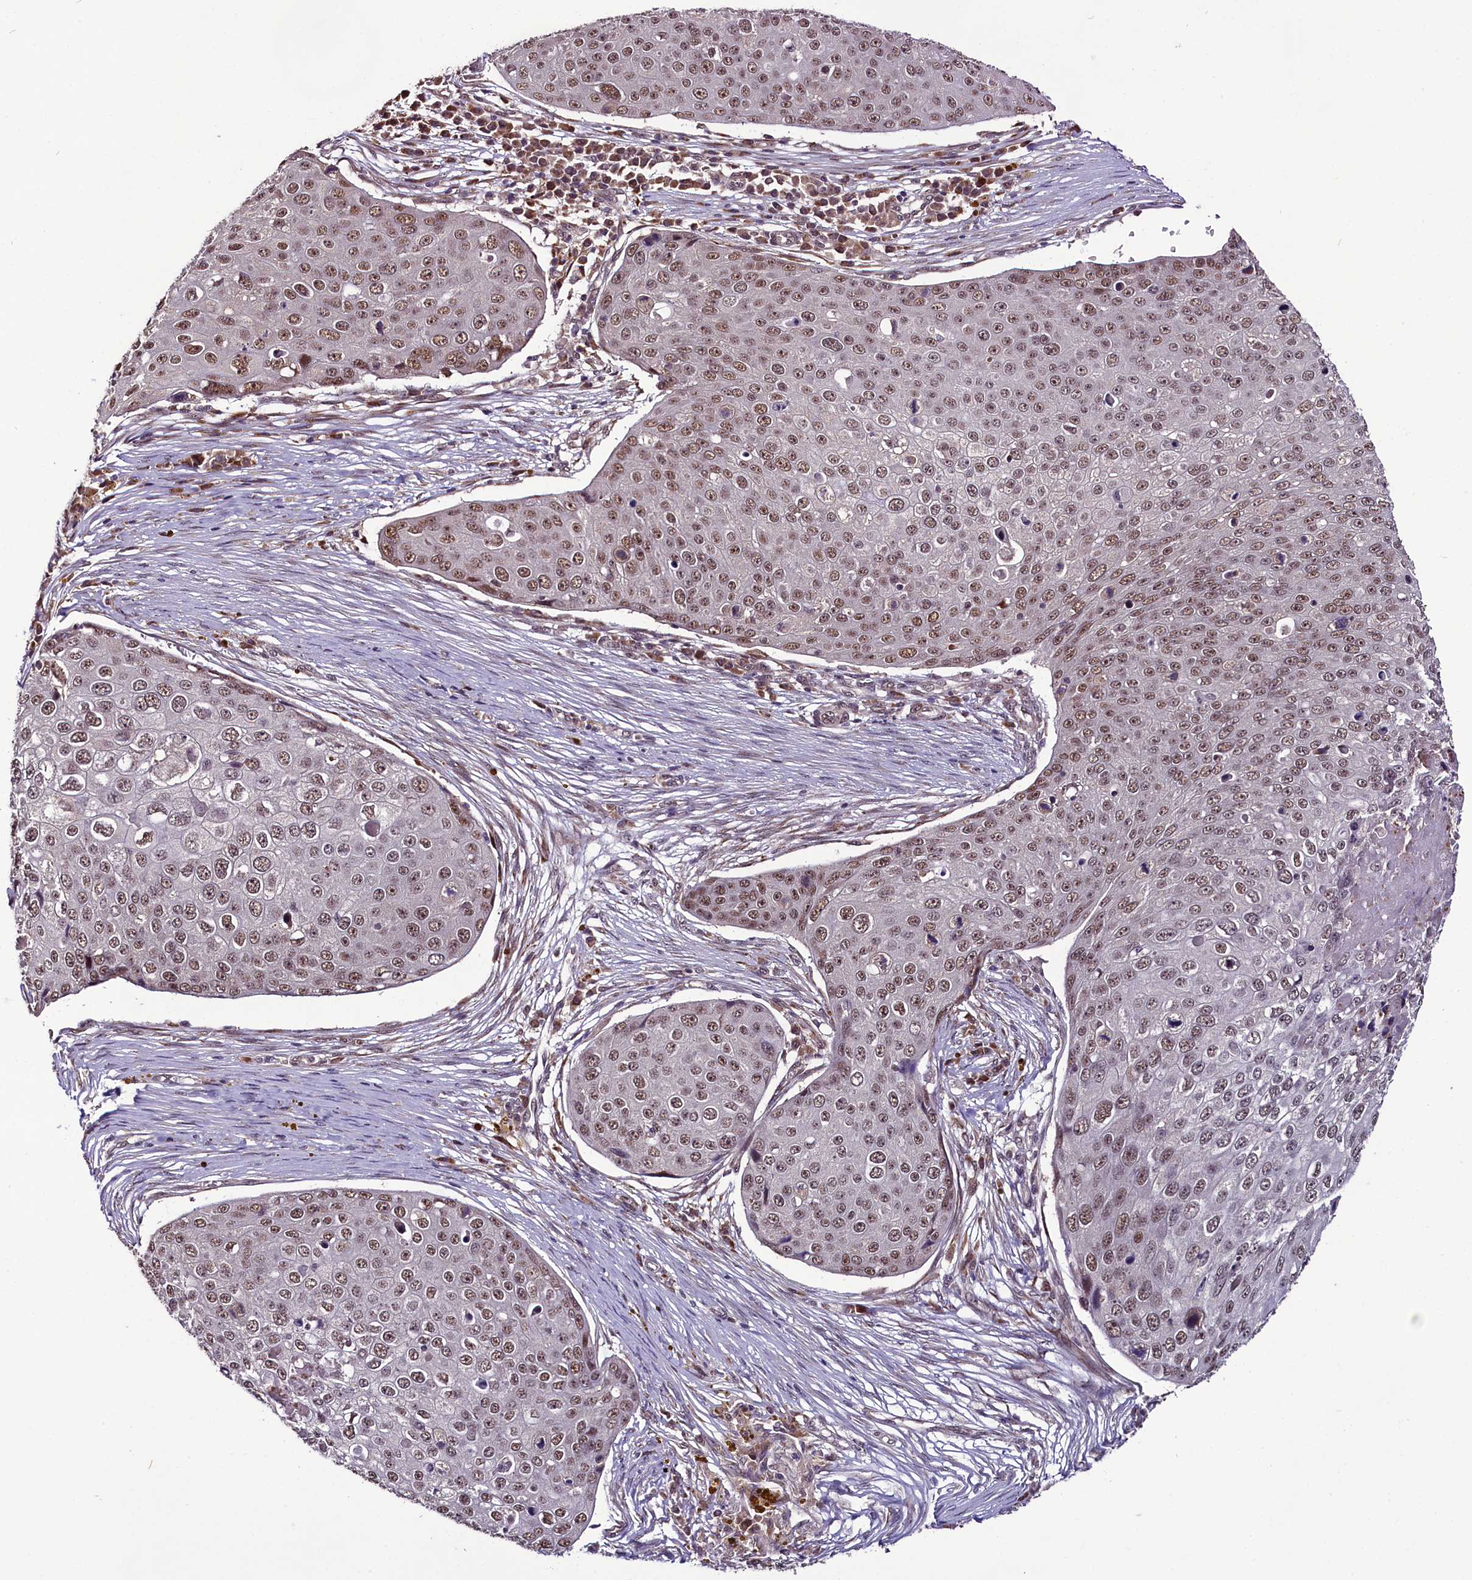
{"staining": {"intensity": "moderate", "quantity": "25%-75%", "location": "nuclear"}, "tissue": "skin cancer", "cell_type": "Tumor cells", "image_type": "cancer", "snomed": [{"axis": "morphology", "description": "Squamous cell carcinoma, NOS"}, {"axis": "topography", "description": "Skin"}], "caption": "Tumor cells exhibit moderate nuclear staining in approximately 25%-75% of cells in skin squamous cell carcinoma.", "gene": "RPUSD2", "patient": {"sex": "male", "age": 71}}